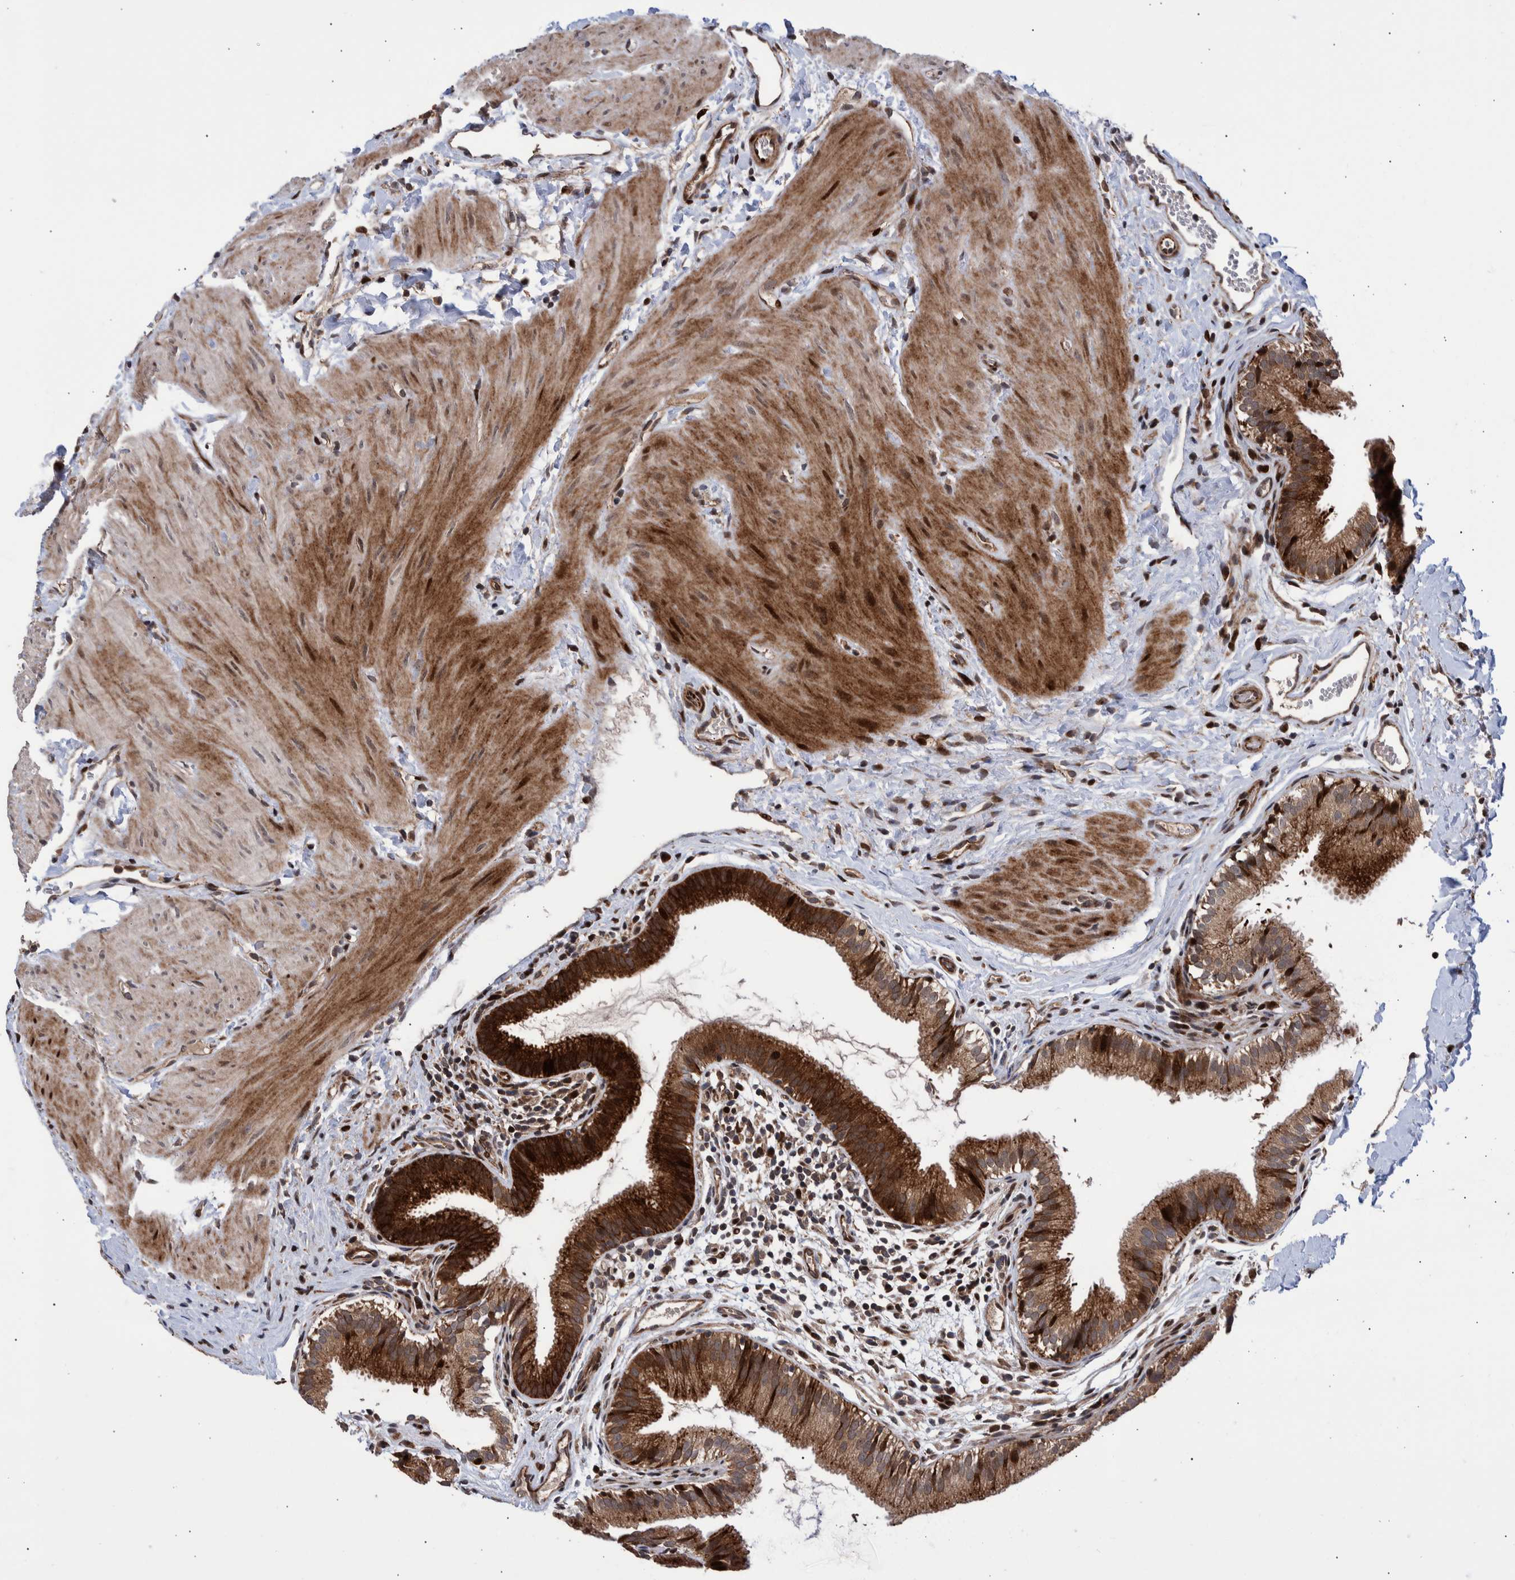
{"staining": {"intensity": "strong", "quantity": ">75%", "location": "cytoplasmic/membranous,nuclear"}, "tissue": "gallbladder", "cell_type": "Glandular cells", "image_type": "normal", "snomed": [{"axis": "morphology", "description": "Normal tissue, NOS"}, {"axis": "topography", "description": "Gallbladder"}], "caption": "The immunohistochemical stain shows strong cytoplasmic/membranous,nuclear expression in glandular cells of benign gallbladder. The protein is shown in brown color, while the nuclei are stained blue.", "gene": "SHISA6", "patient": {"sex": "female", "age": 26}}